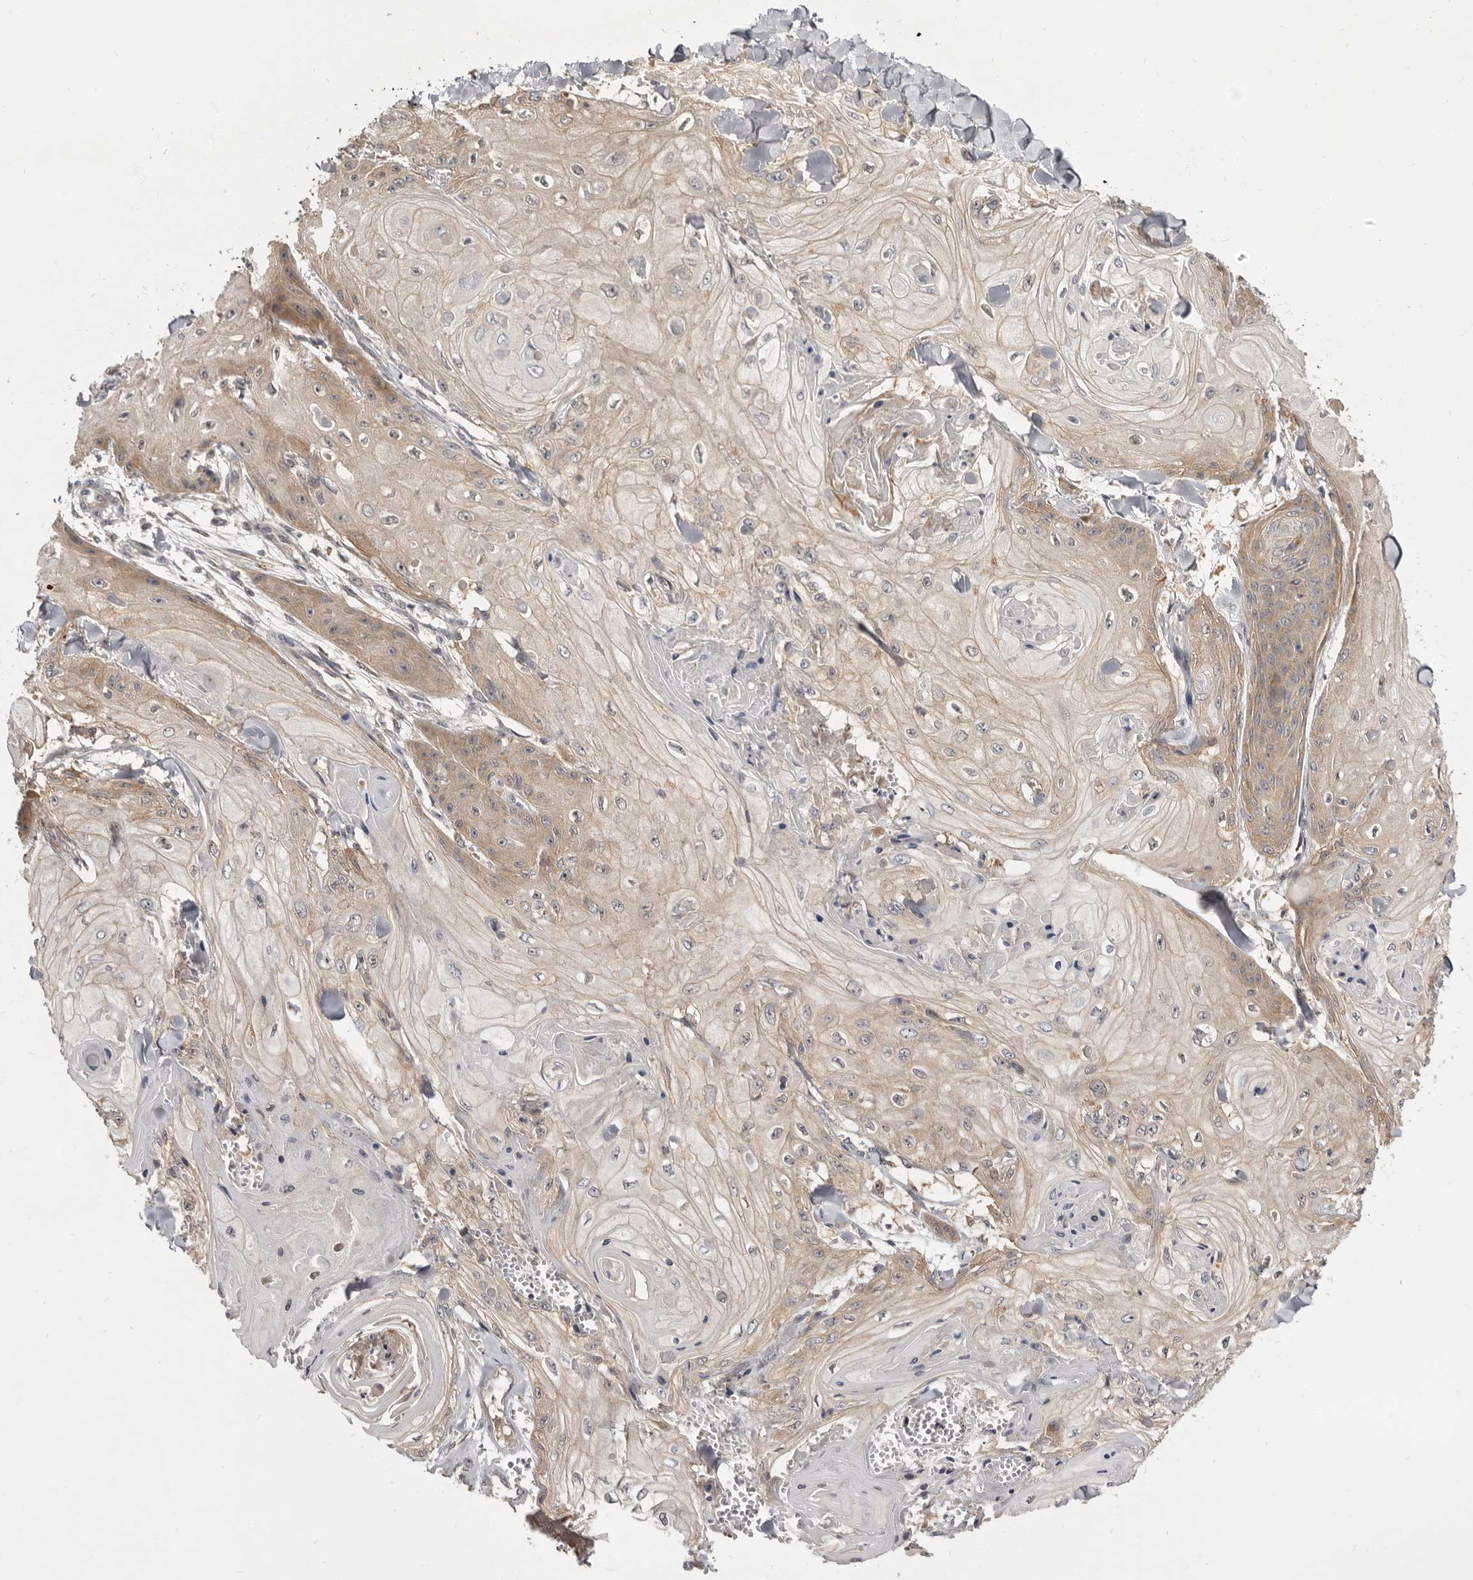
{"staining": {"intensity": "weak", "quantity": "25%-75%", "location": "cytoplasmic/membranous"}, "tissue": "skin cancer", "cell_type": "Tumor cells", "image_type": "cancer", "snomed": [{"axis": "morphology", "description": "Squamous cell carcinoma, NOS"}, {"axis": "topography", "description": "Skin"}], "caption": "A high-resolution photomicrograph shows immunohistochemistry staining of skin squamous cell carcinoma, which exhibits weak cytoplasmic/membranous staining in approximately 25%-75% of tumor cells. (DAB (3,3'-diaminobenzidine) IHC, brown staining for protein, blue staining for nuclei).", "gene": "INAVA", "patient": {"sex": "male", "age": 74}}